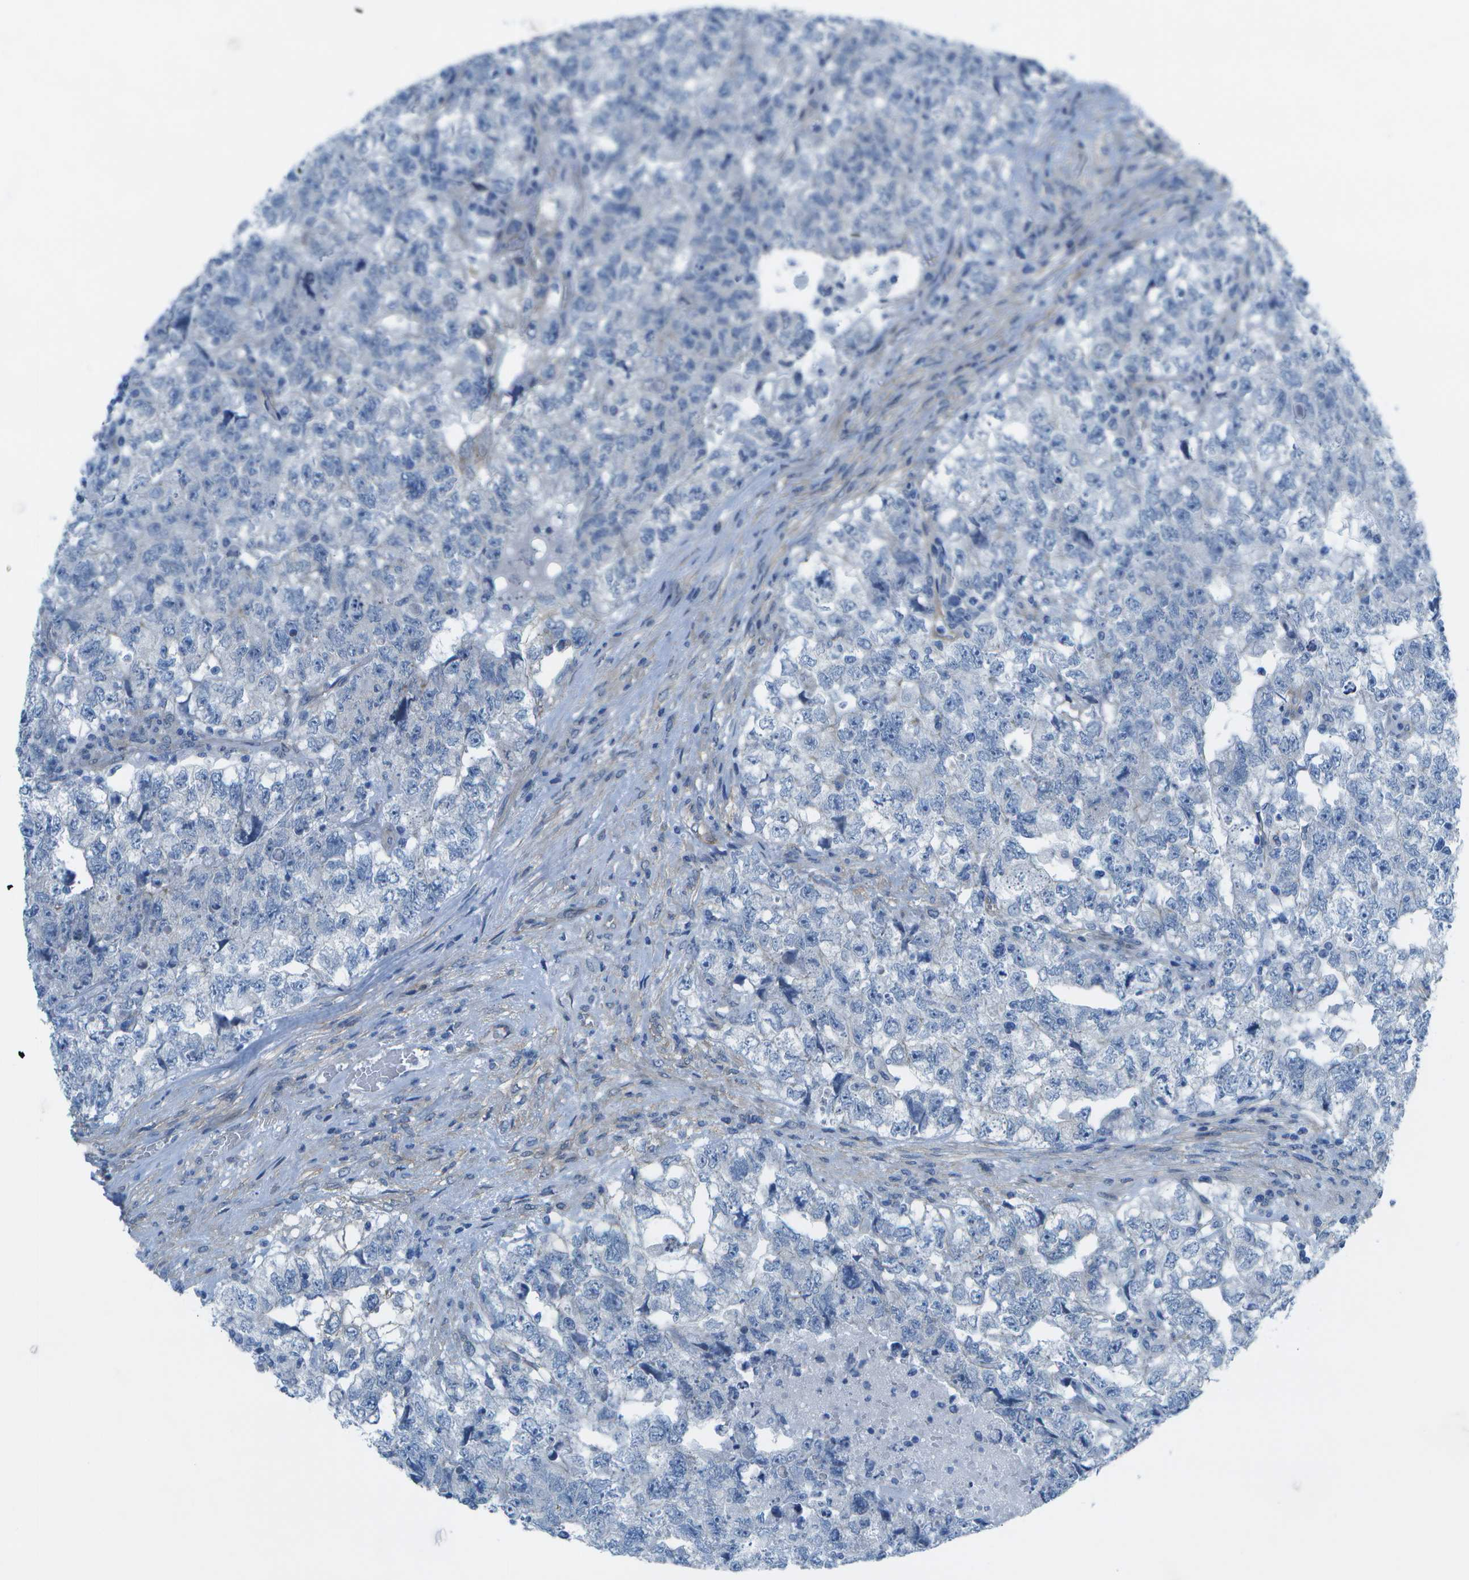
{"staining": {"intensity": "negative", "quantity": "none", "location": "none"}, "tissue": "testis cancer", "cell_type": "Tumor cells", "image_type": "cancer", "snomed": [{"axis": "morphology", "description": "Carcinoma, Embryonal, NOS"}, {"axis": "topography", "description": "Testis"}], "caption": "Immunohistochemistry micrograph of testis cancer stained for a protein (brown), which demonstrates no staining in tumor cells. (DAB (3,3'-diaminobenzidine) immunohistochemistry visualized using brightfield microscopy, high magnification).", "gene": "SORBS3", "patient": {"sex": "male", "age": 36}}